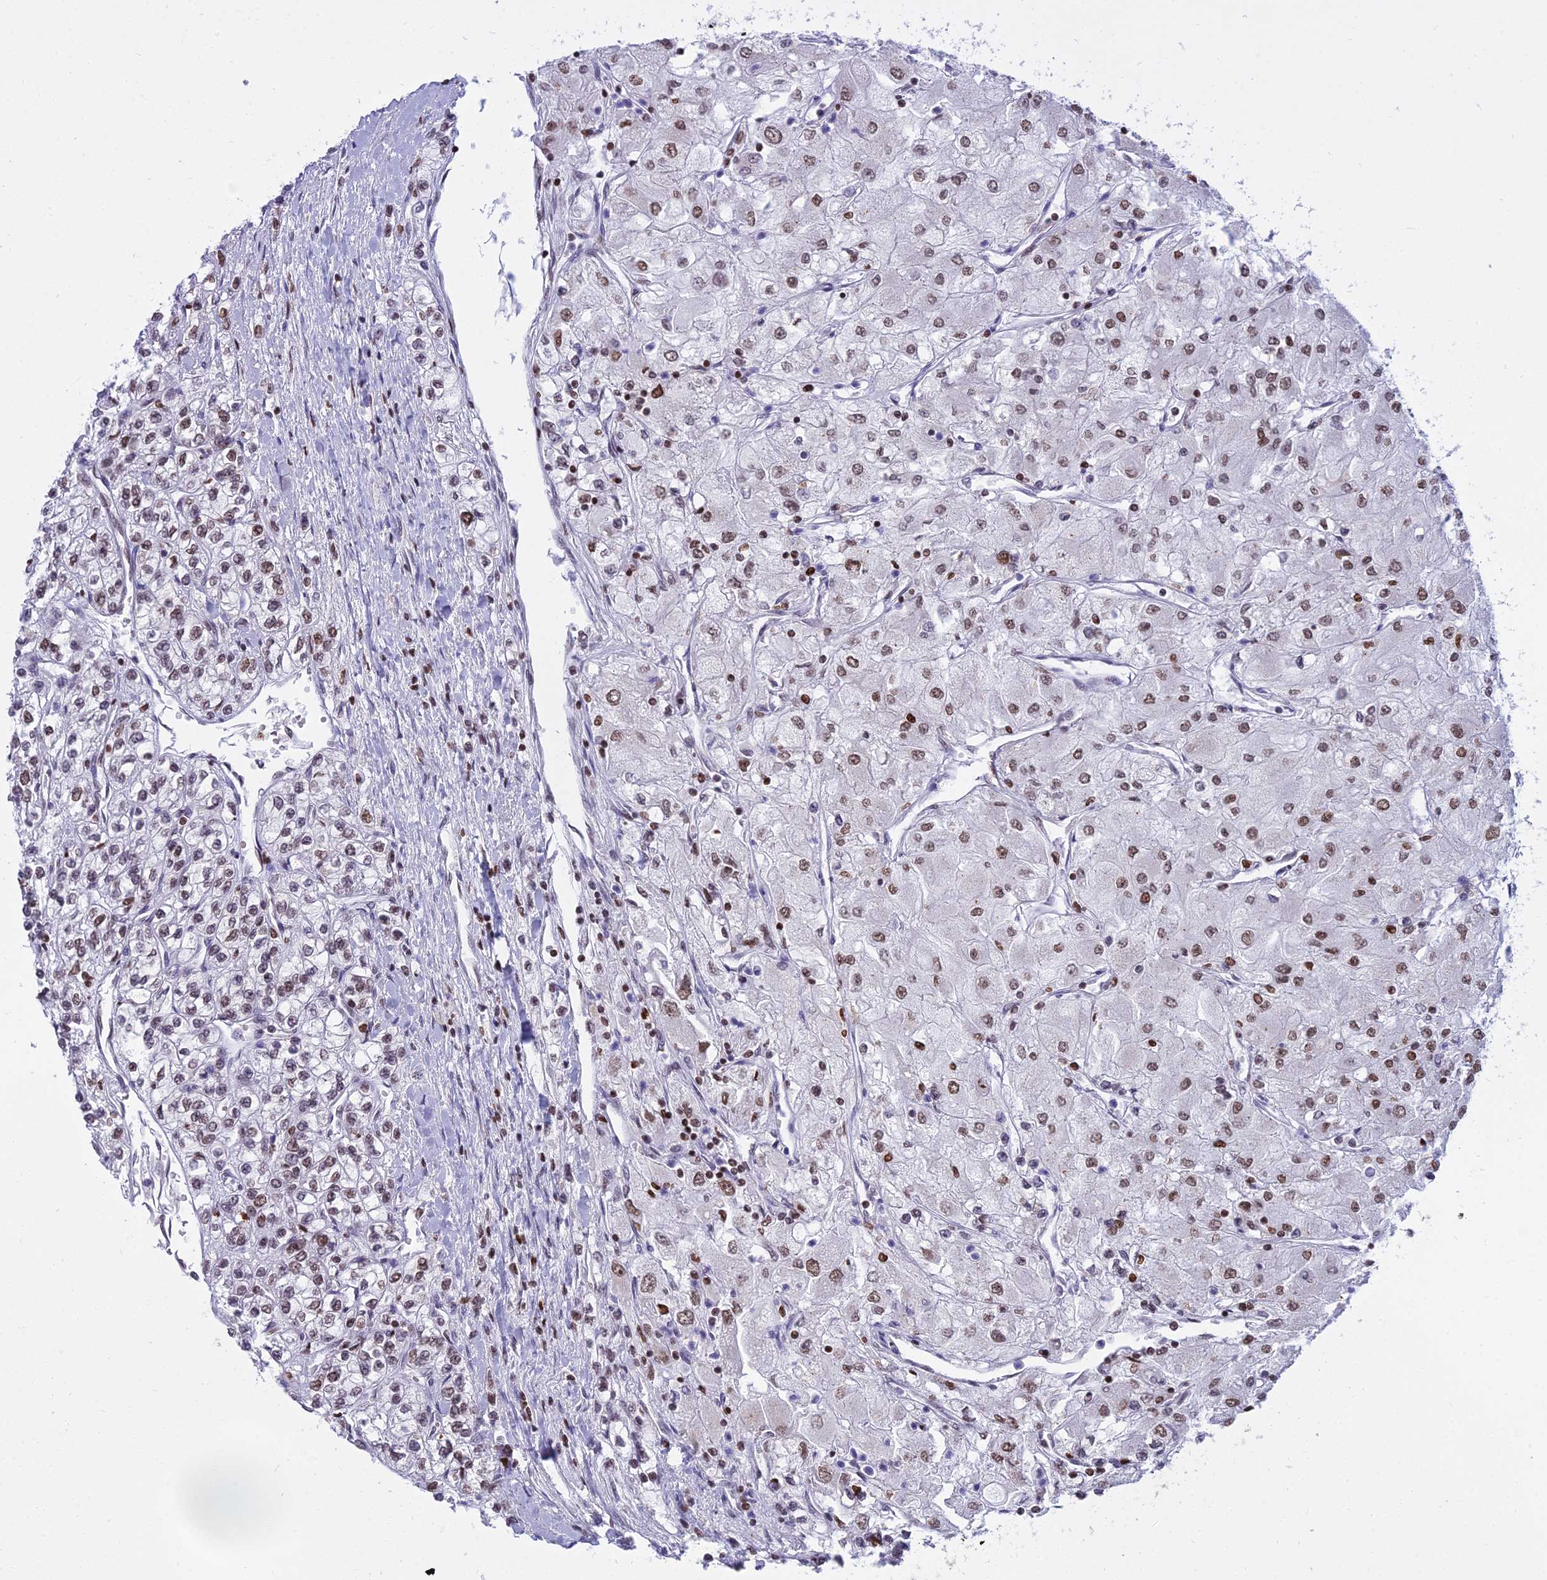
{"staining": {"intensity": "moderate", "quantity": ">75%", "location": "nuclear"}, "tissue": "renal cancer", "cell_type": "Tumor cells", "image_type": "cancer", "snomed": [{"axis": "morphology", "description": "Adenocarcinoma, NOS"}, {"axis": "topography", "description": "Kidney"}], "caption": "IHC micrograph of neoplastic tissue: renal cancer stained using IHC exhibits medium levels of moderate protein expression localized specifically in the nuclear of tumor cells, appearing as a nuclear brown color.", "gene": "PARP1", "patient": {"sex": "male", "age": 80}}